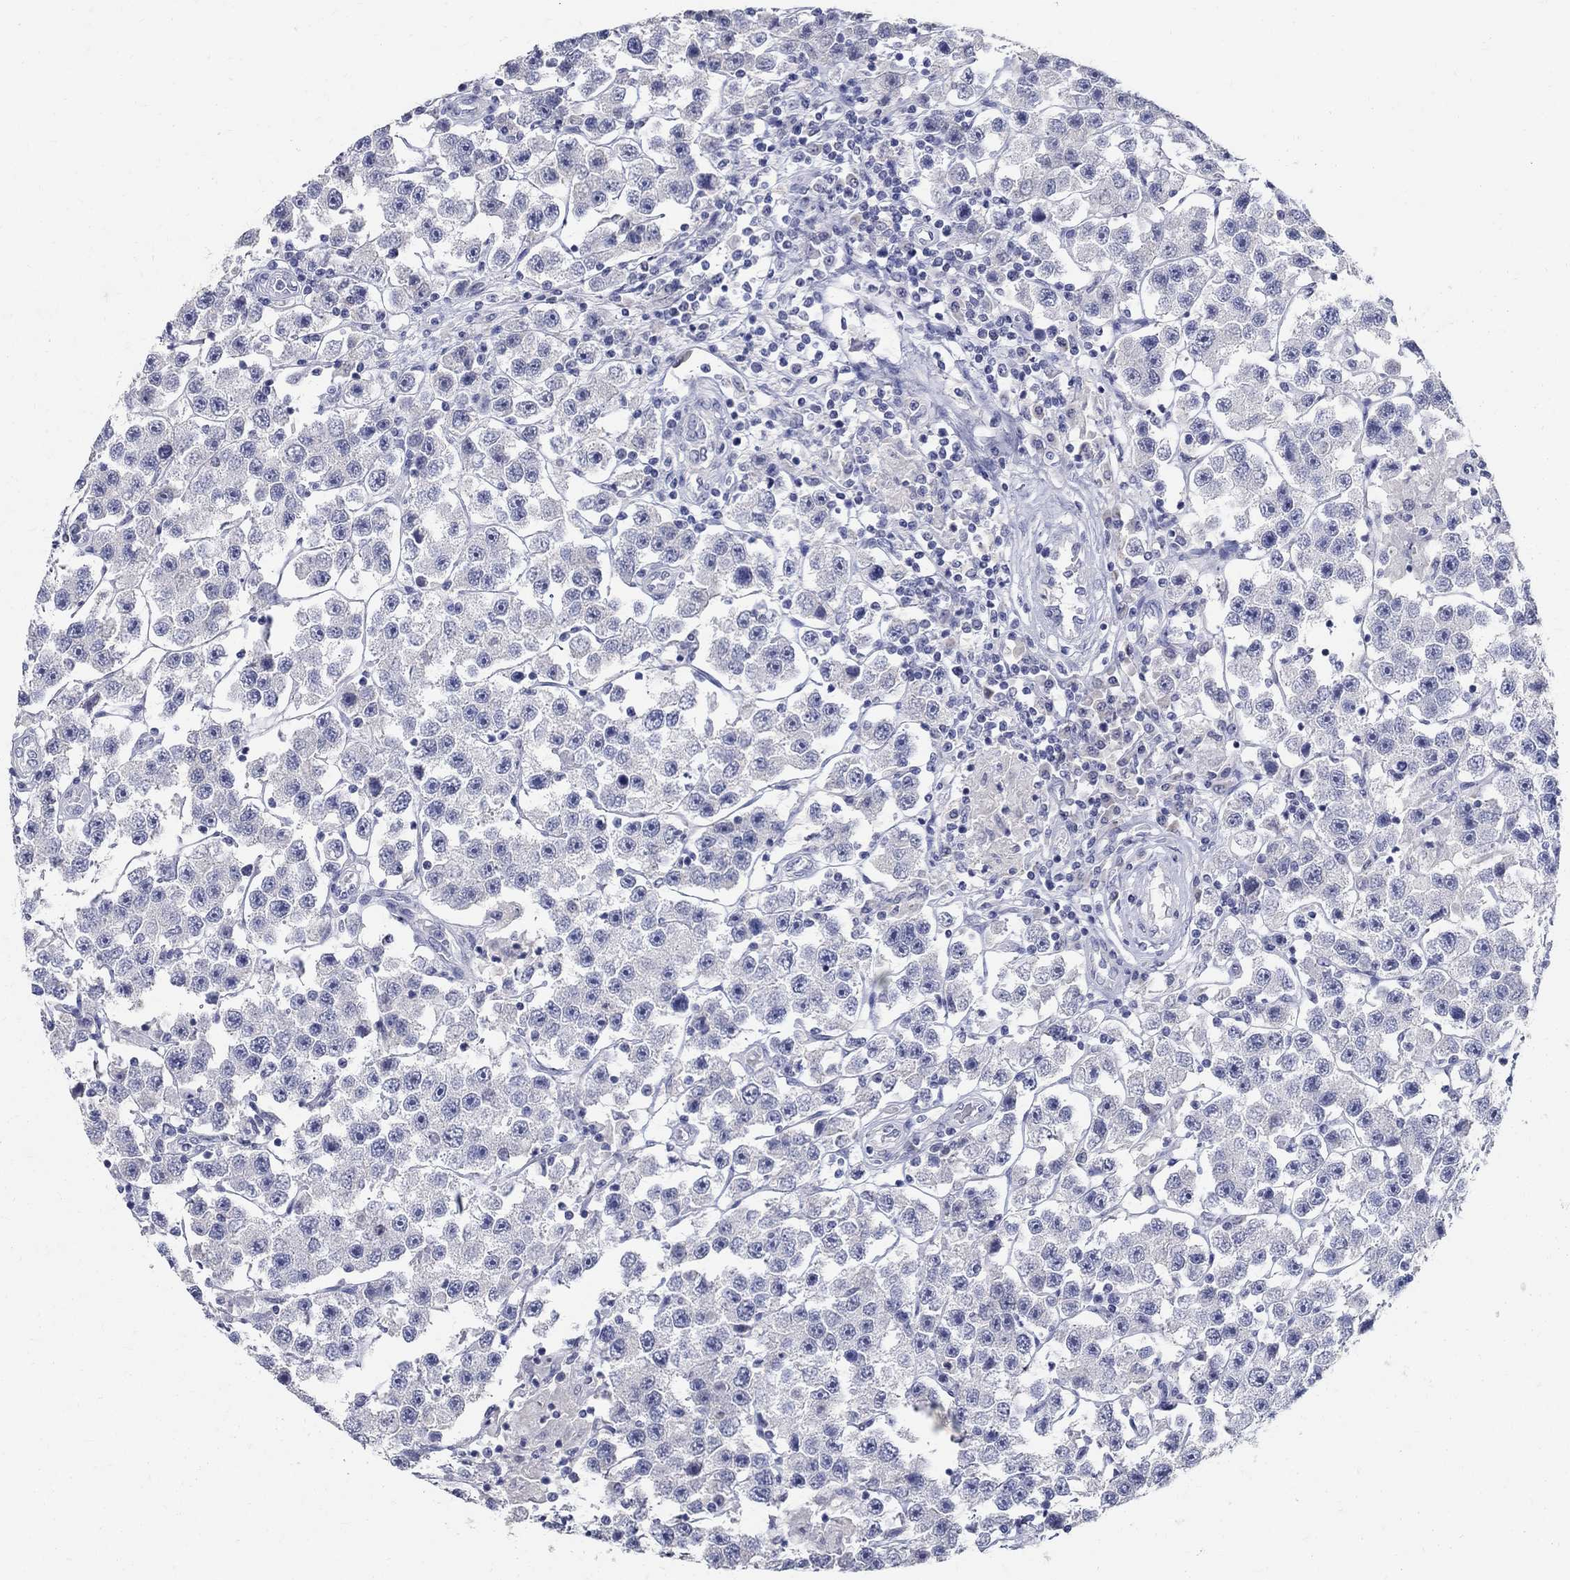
{"staining": {"intensity": "negative", "quantity": "none", "location": "none"}, "tissue": "testis cancer", "cell_type": "Tumor cells", "image_type": "cancer", "snomed": [{"axis": "morphology", "description": "Seminoma, NOS"}, {"axis": "topography", "description": "Testis"}], "caption": "Tumor cells show no significant positivity in testis seminoma.", "gene": "SOX2", "patient": {"sex": "male", "age": 45}}